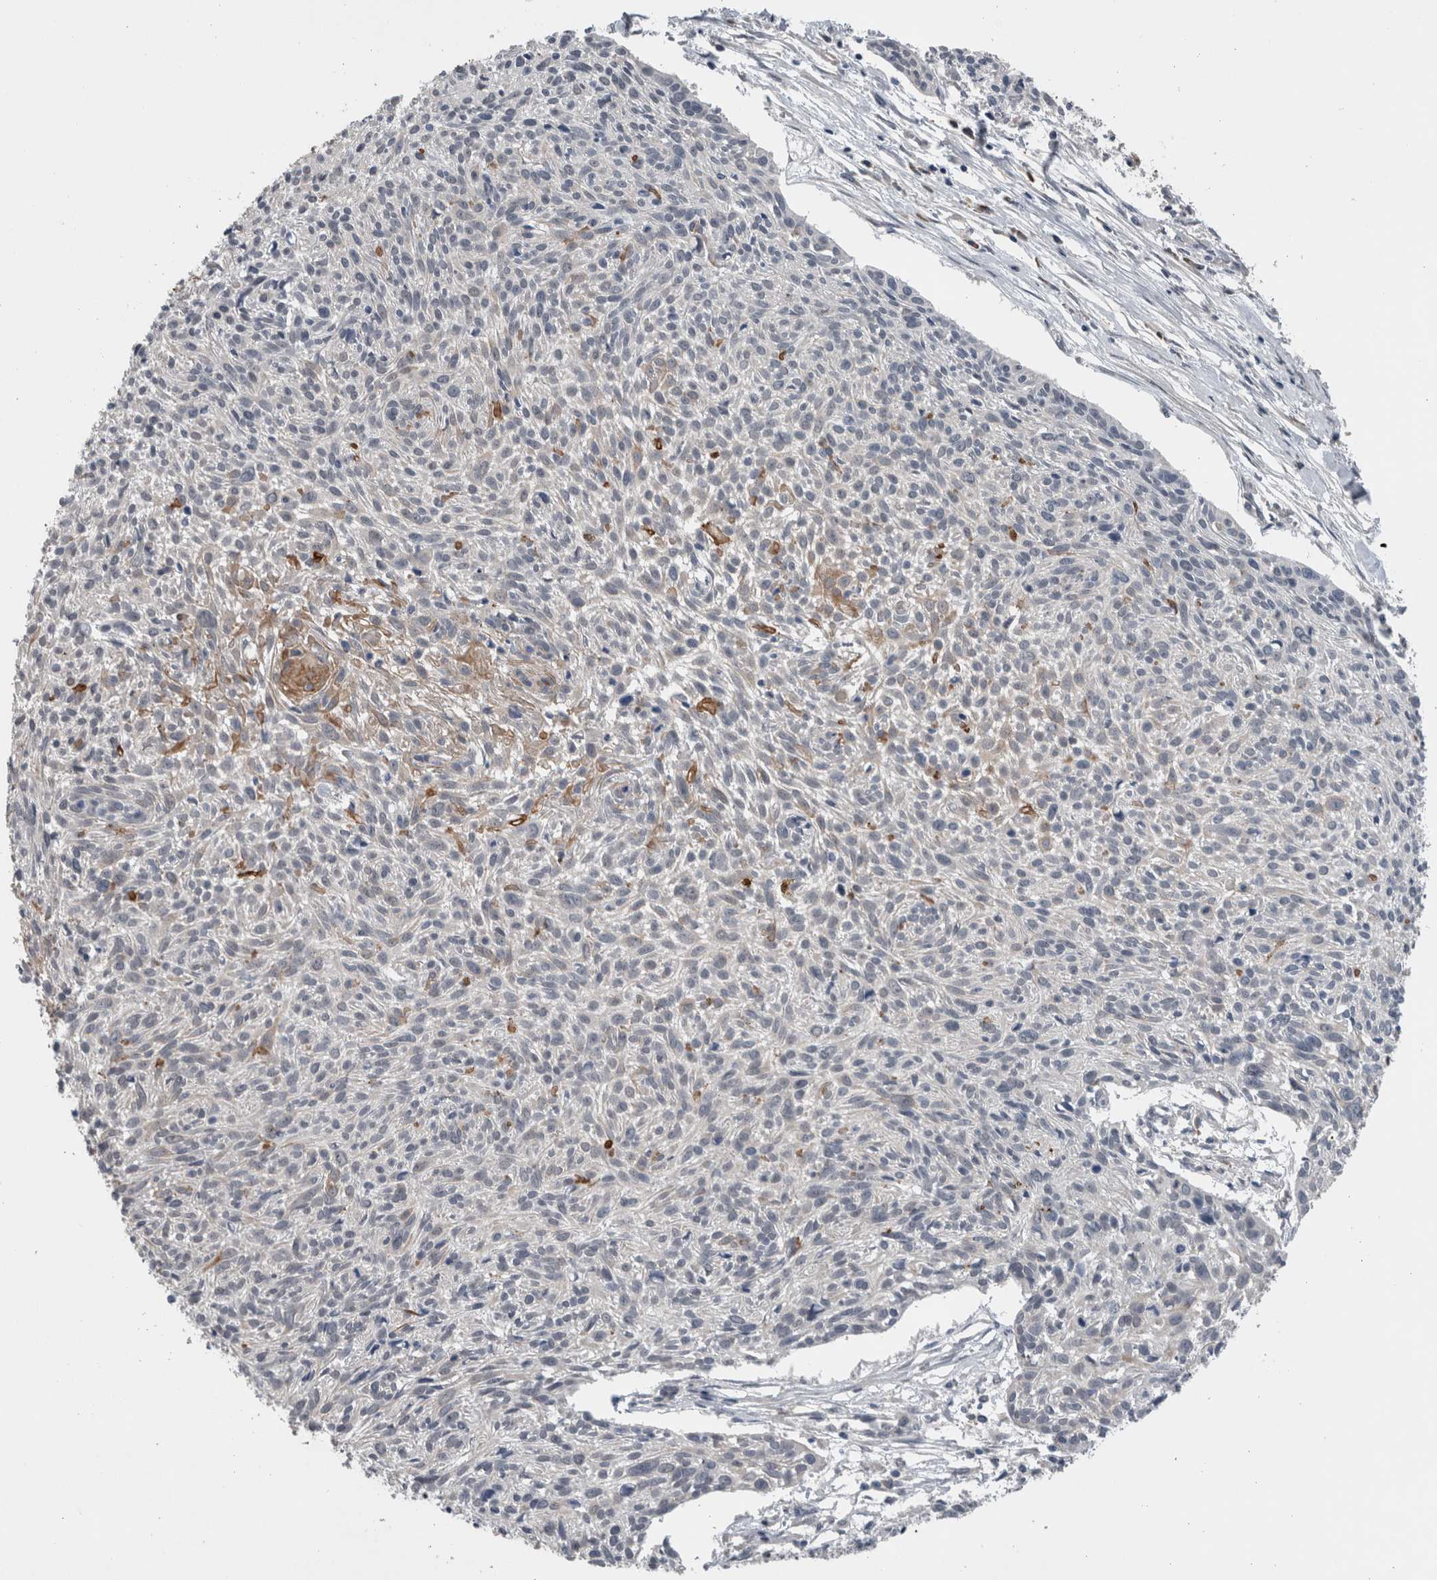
{"staining": {"intensity": "weak", "quantity": "<25%", "location": "cytoplasmic/membranous"}, "tissue": "cervical cancer", "cell_type": "Tumor cells", "image_type": "cancer", "snomed": [{"axis": "morphology", "description": "Squamous cell carcinoma, NOS"}, {"axis": "topography", "description": "Cervix"}], "caption": "Immunohistochemistry photomicrograph of cervical squamous cell carcinoma stained for a protein (brown), which demonstrates no expression in tumor cells. (Immunohistochemistry (ihc), brightfield microscopy, high magnification).", "gene": "CRNN", "patient": {"sex": "female", "age": 51}}